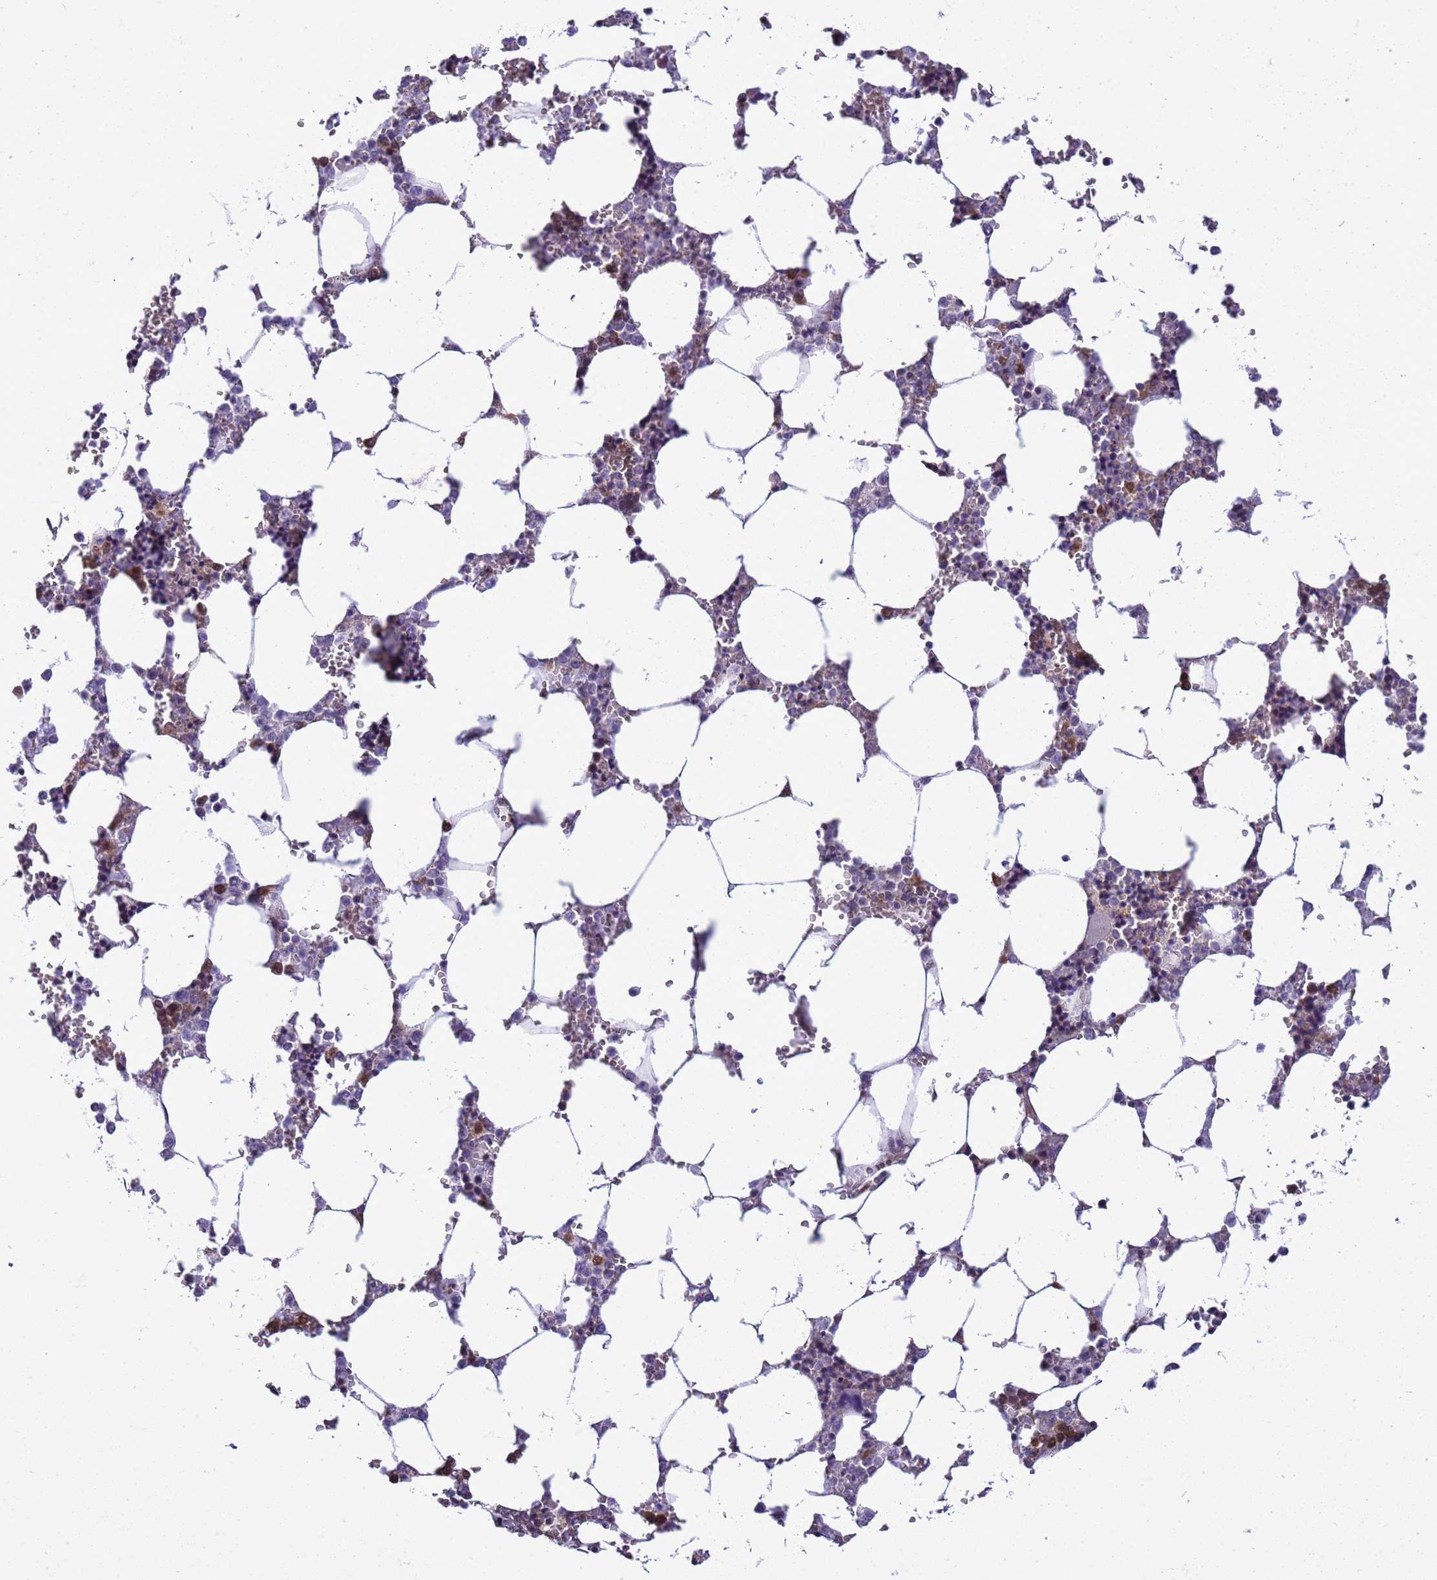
{"staining": {"intensity": "moderate", "quantity": "<25%", "location": "cytoplasmic/membranous"}, "tissue": "bone marrow", "cell_type": "Hematopoietic cells", "image_type": "normal", "snomed": [{"axis": "morphology", "description": "Normal tissue, NOS"}, {"axis": "topography", "description": "Bone marrow"}], "caption": "Hematopoietic cells exhibit low levels of moderate cytoplasmic/membranous staining in about <25% of cells in benign bone marrow.", "gene": "DDI2", "patient": {"sex": "male", "age": 64}}